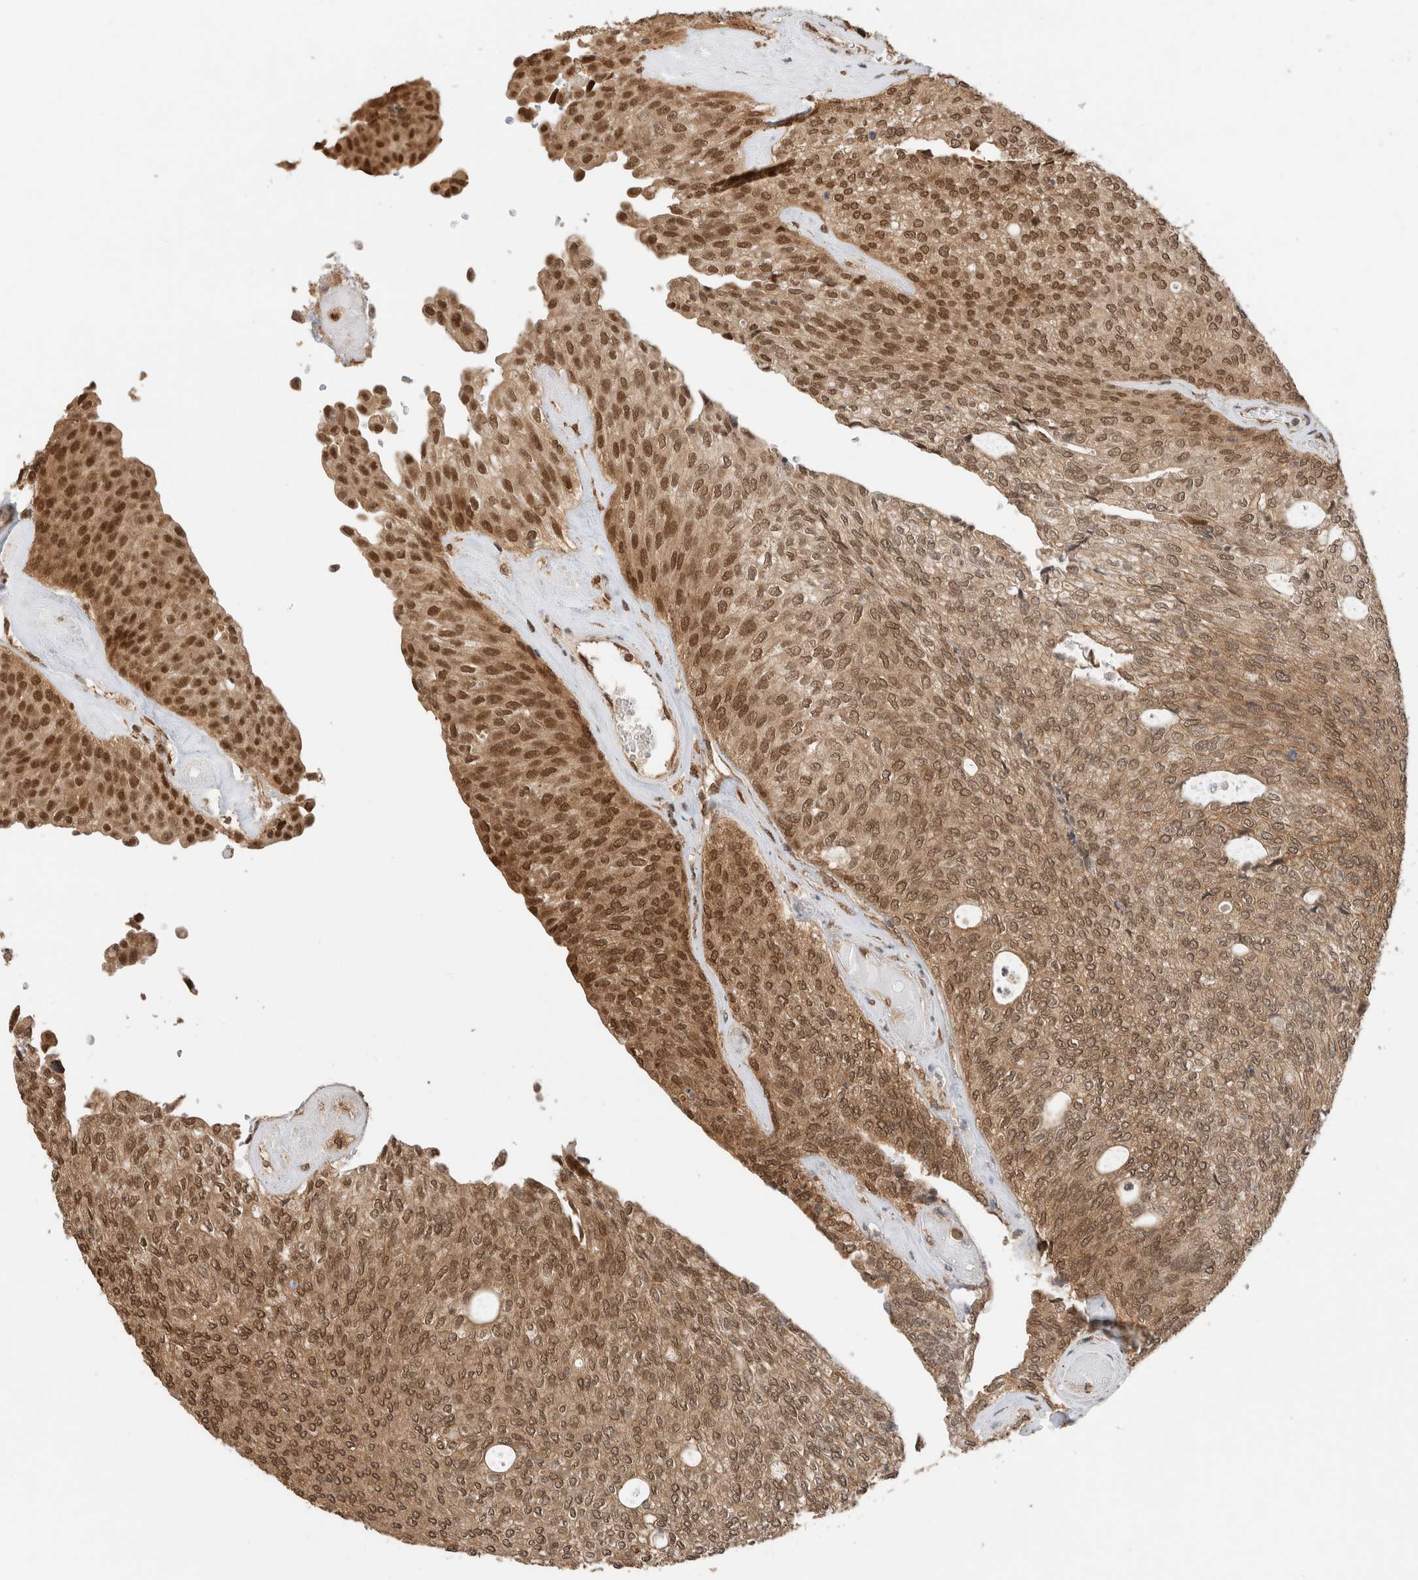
{"staining": {"intensity": "moderate", "quantity": ">75%", "location": "cytoplasmic/membranous,nuclear"}, "tissue": "urothelial cancer", "cell_type": "Tumor cells", "image_type": "cancer", "snomed": [{"axis": "morphology", "description": "Urothelial carcinoma, Low grade"}, {"axis": "topography", "description": "Urinary bladder"}], "caption": "Moderate cytoplasmic/membranous and nuclear protein positivity is appreciated in approximately >75% of tumor cells in urothelial carcinoma (low-grade). Immunohistochemistry stains the protein of interest in brown and the nuclei are stained blue.", "gene": "C1orf21", "patient": {"sex": "female", "age": 79}}